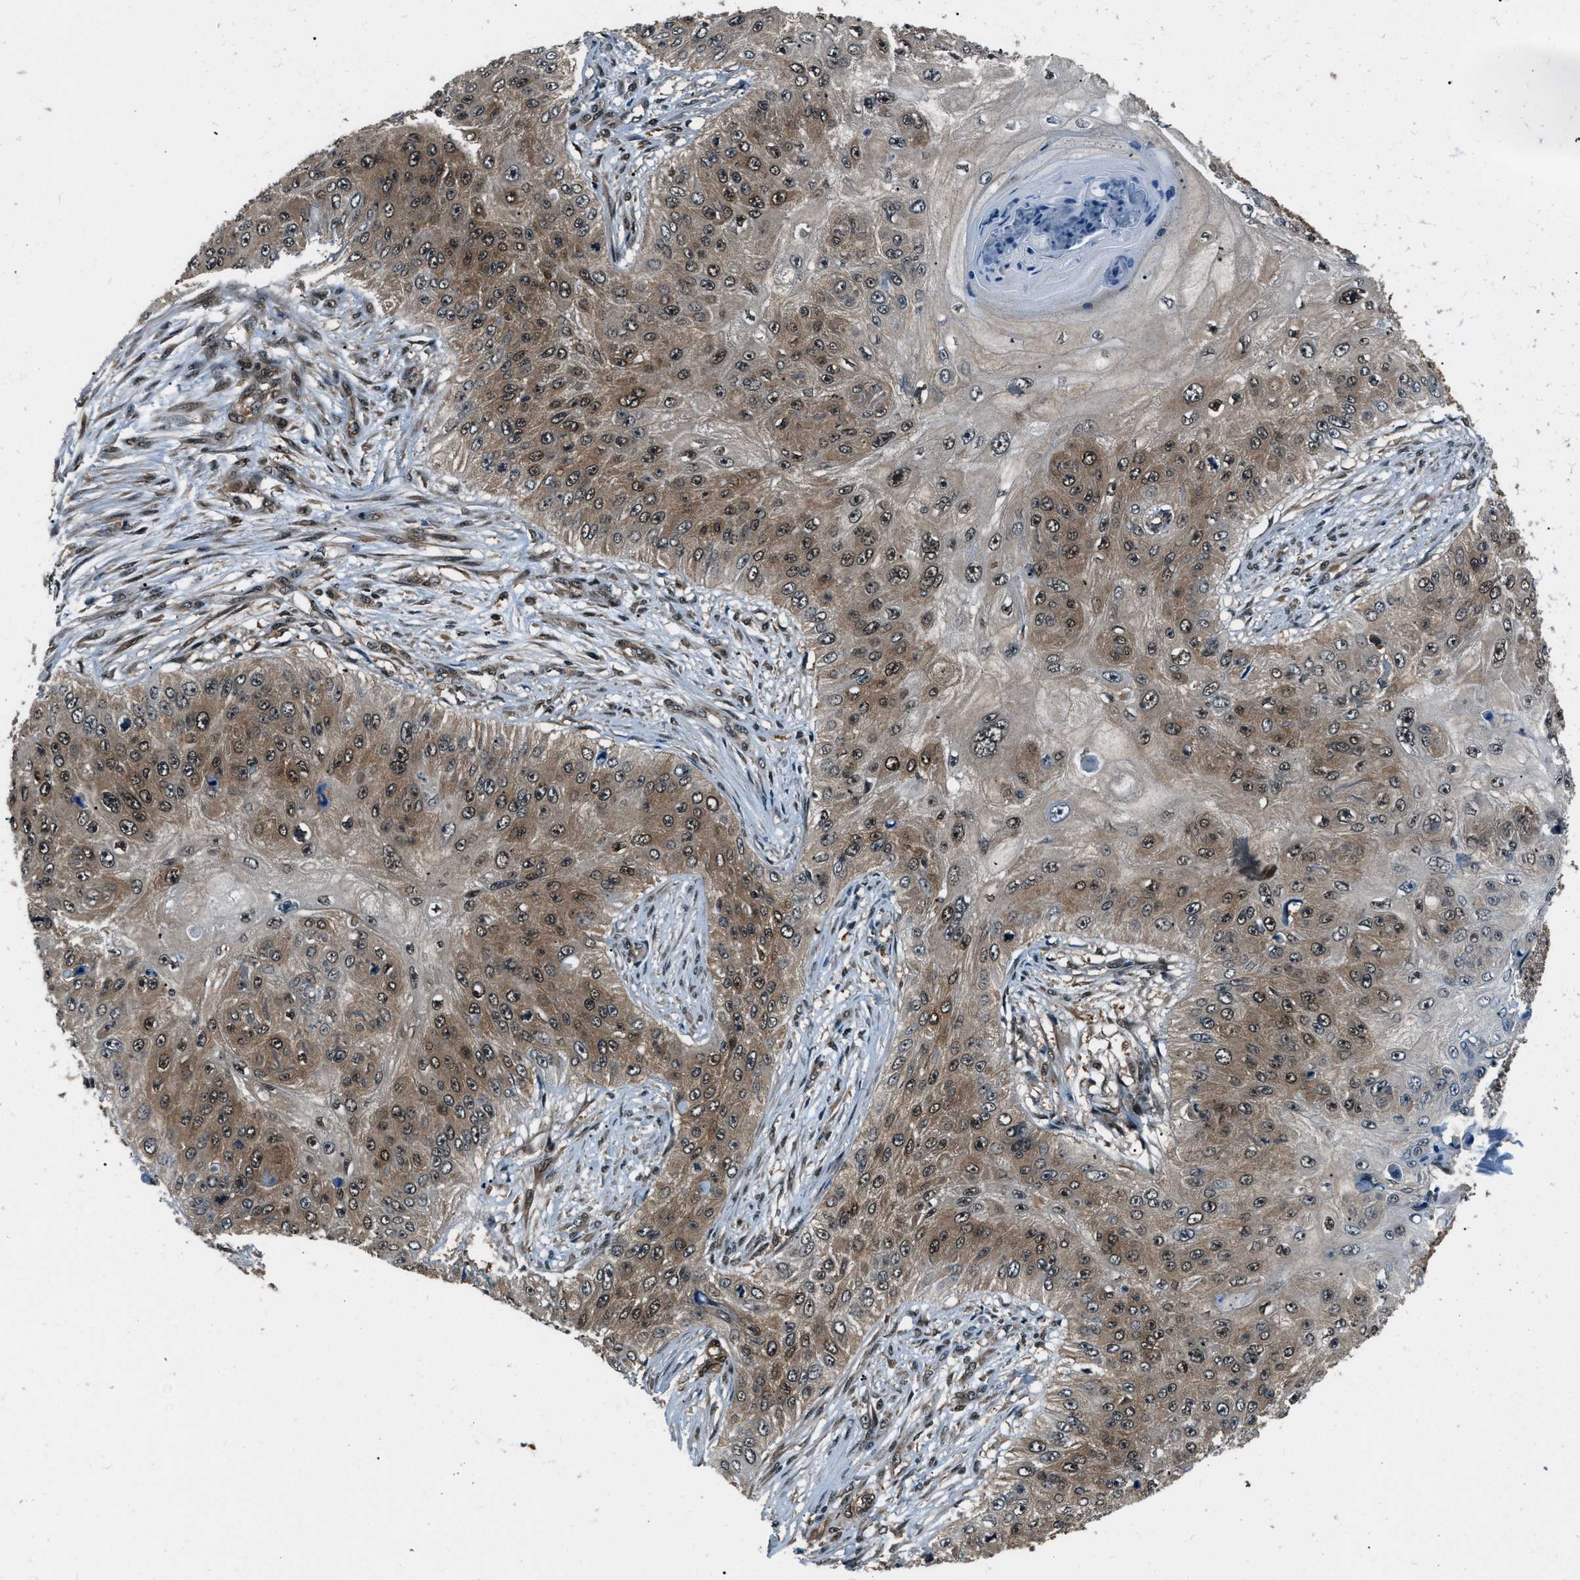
{"staining": {"intensity": "moderate", "quantity": ">75%", "location": "cytoplasmic/membranous,nuclear"}, "tissue": "skin cancer", "cell_type": "Tumor cells", "image_type": "cancer", "snomed": [{"axis": "morphology", "description": "Squamous cell carcinoma, NOS"}, {"axis": "topography", "description": "Skin"}], "caption": "Skin cancer (squamous cell carcinoma) stained with IHC reveals moderate cytoplasmic/membranous and nuclear staining in about >75% of tumor cells.", "gene": "NUDCD3", "patient": {"sex": "female", "age": 80}}